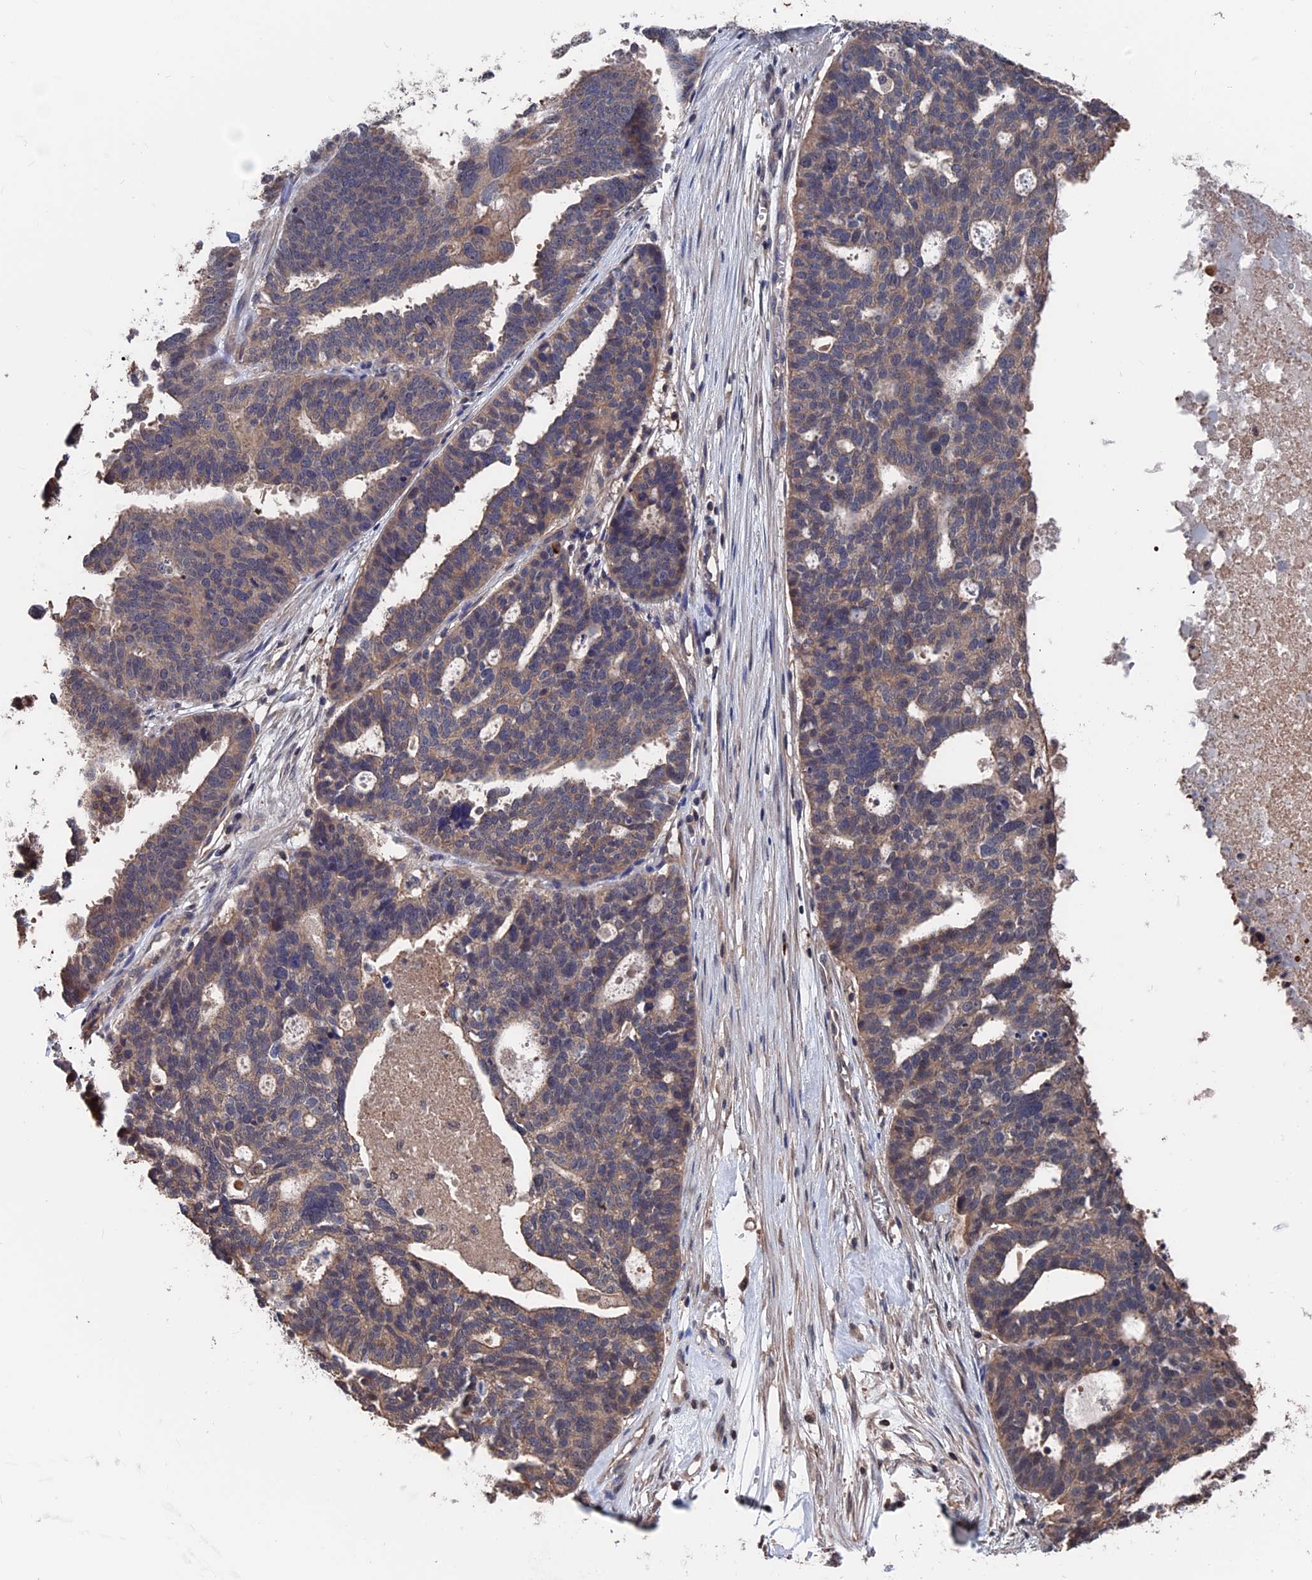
{"staining": {"intensity": "weak", "quantity": "25%-75%", "location": "cytoplasmic/membranous"}, "tissue": "ovarian cancer", "cell_type": "Tumor cells", "image_type": "cancer", "snomed": [{"axis": "morphology", "description": "Cystadenocarcinoma, serous, NOS"}, {"axis": "topography", "description": "Ovary"}], "caption": "A brown stain labels weak cytoplasmic/membranous staining of a protein in human ovarian cancer tumor cells.", "gene": "PDE12", "patient": {"sex": "female", "age": 59}}